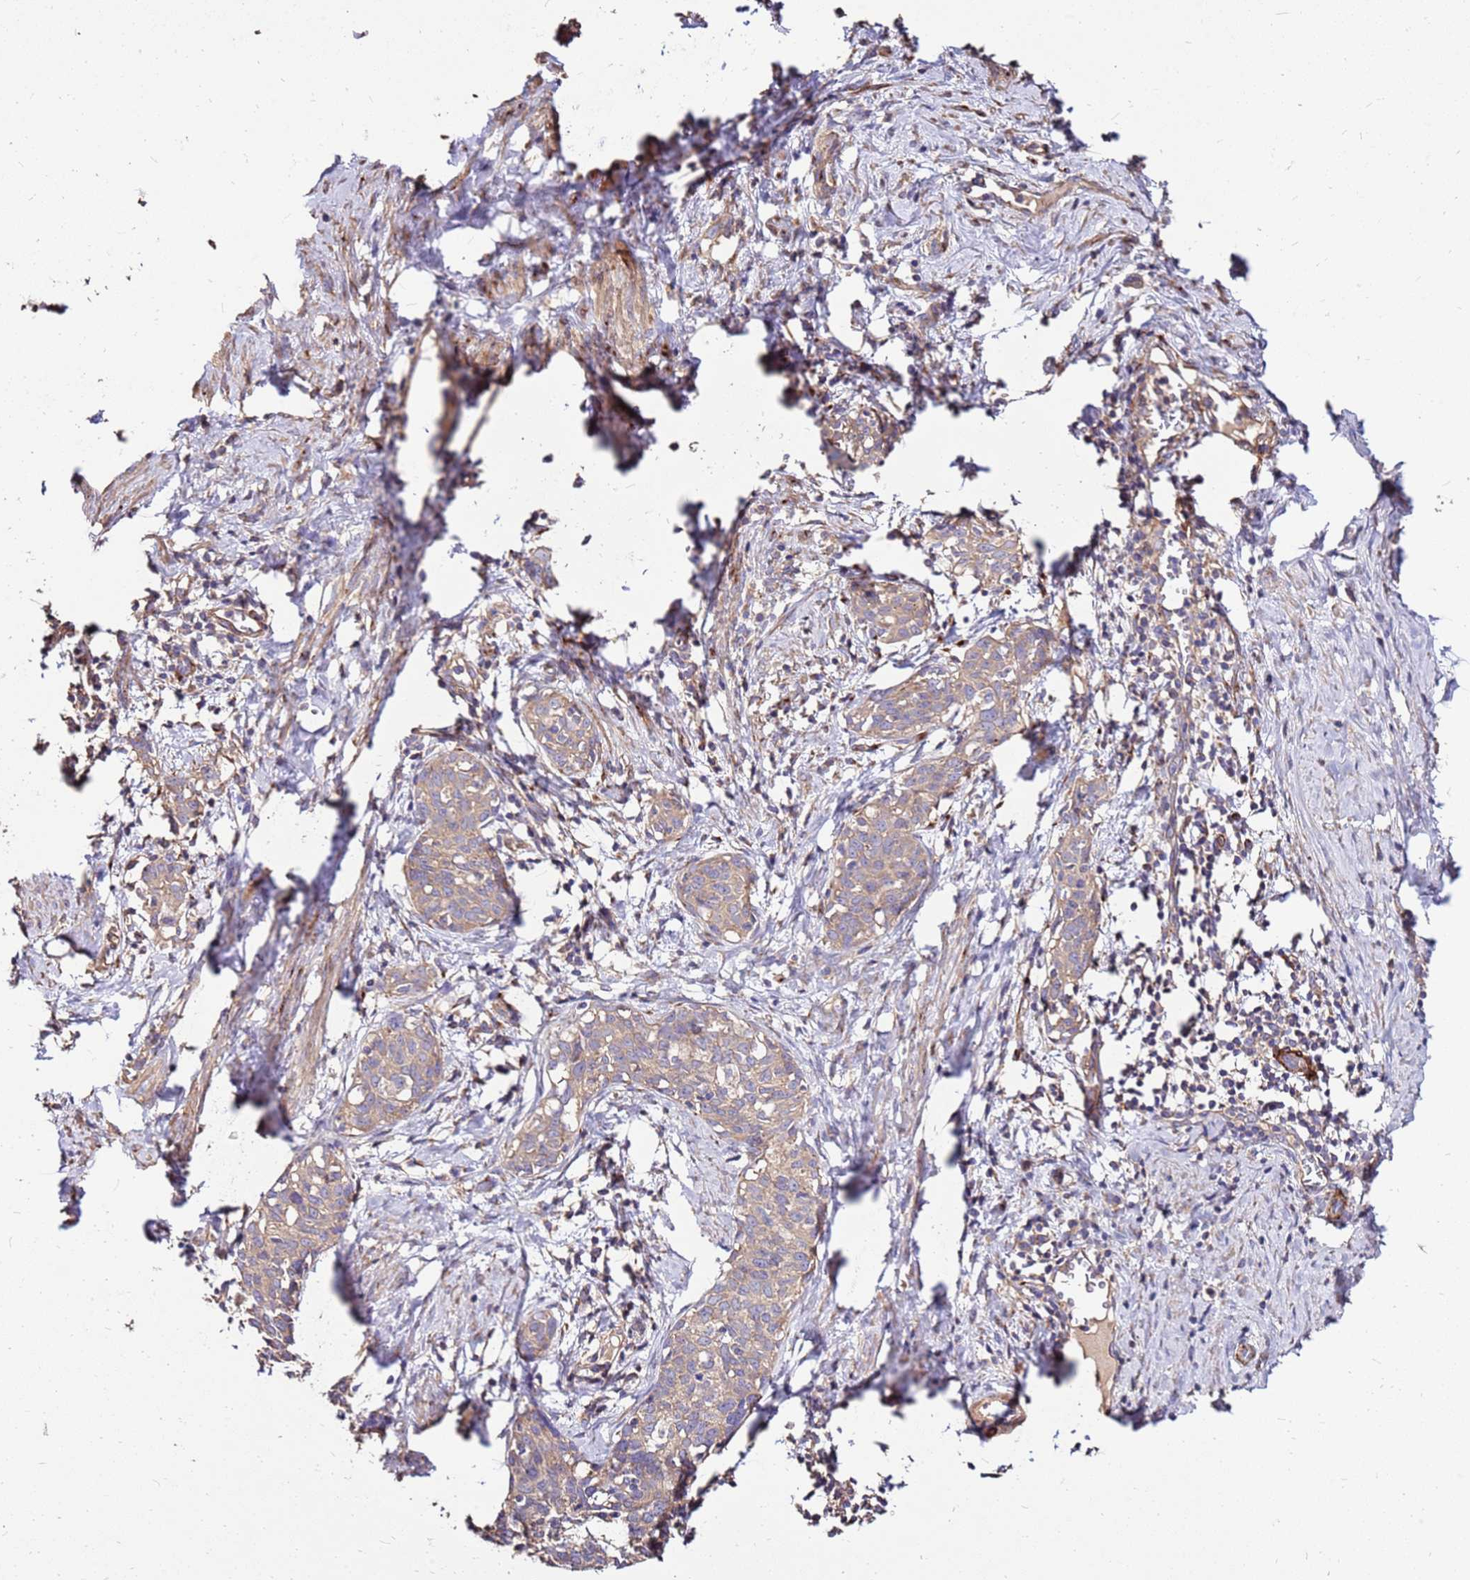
{"staining": {"intensity": "weak", "quantity": "25%-75%", "location": "cytoplasmic/membranous"}, "tissue": "cervical cancer", "cell_type": "Tumor cells", "image_type": "cancer", "snomed": [{"axis": "morphology", "description": "Squamous cell carcinoma, NOS"}, {"axis": "topography", "description": "Cervix"}], "caption": "Immunohistochemical staining of human cervical cancer (squamous cell carcinoma) reveals weak cytoplasmic/membranous protein positivity in about 25%-75% of tumor cells.", "gene": "EXD3", "patient": {"sex": "female", "age": 52}}